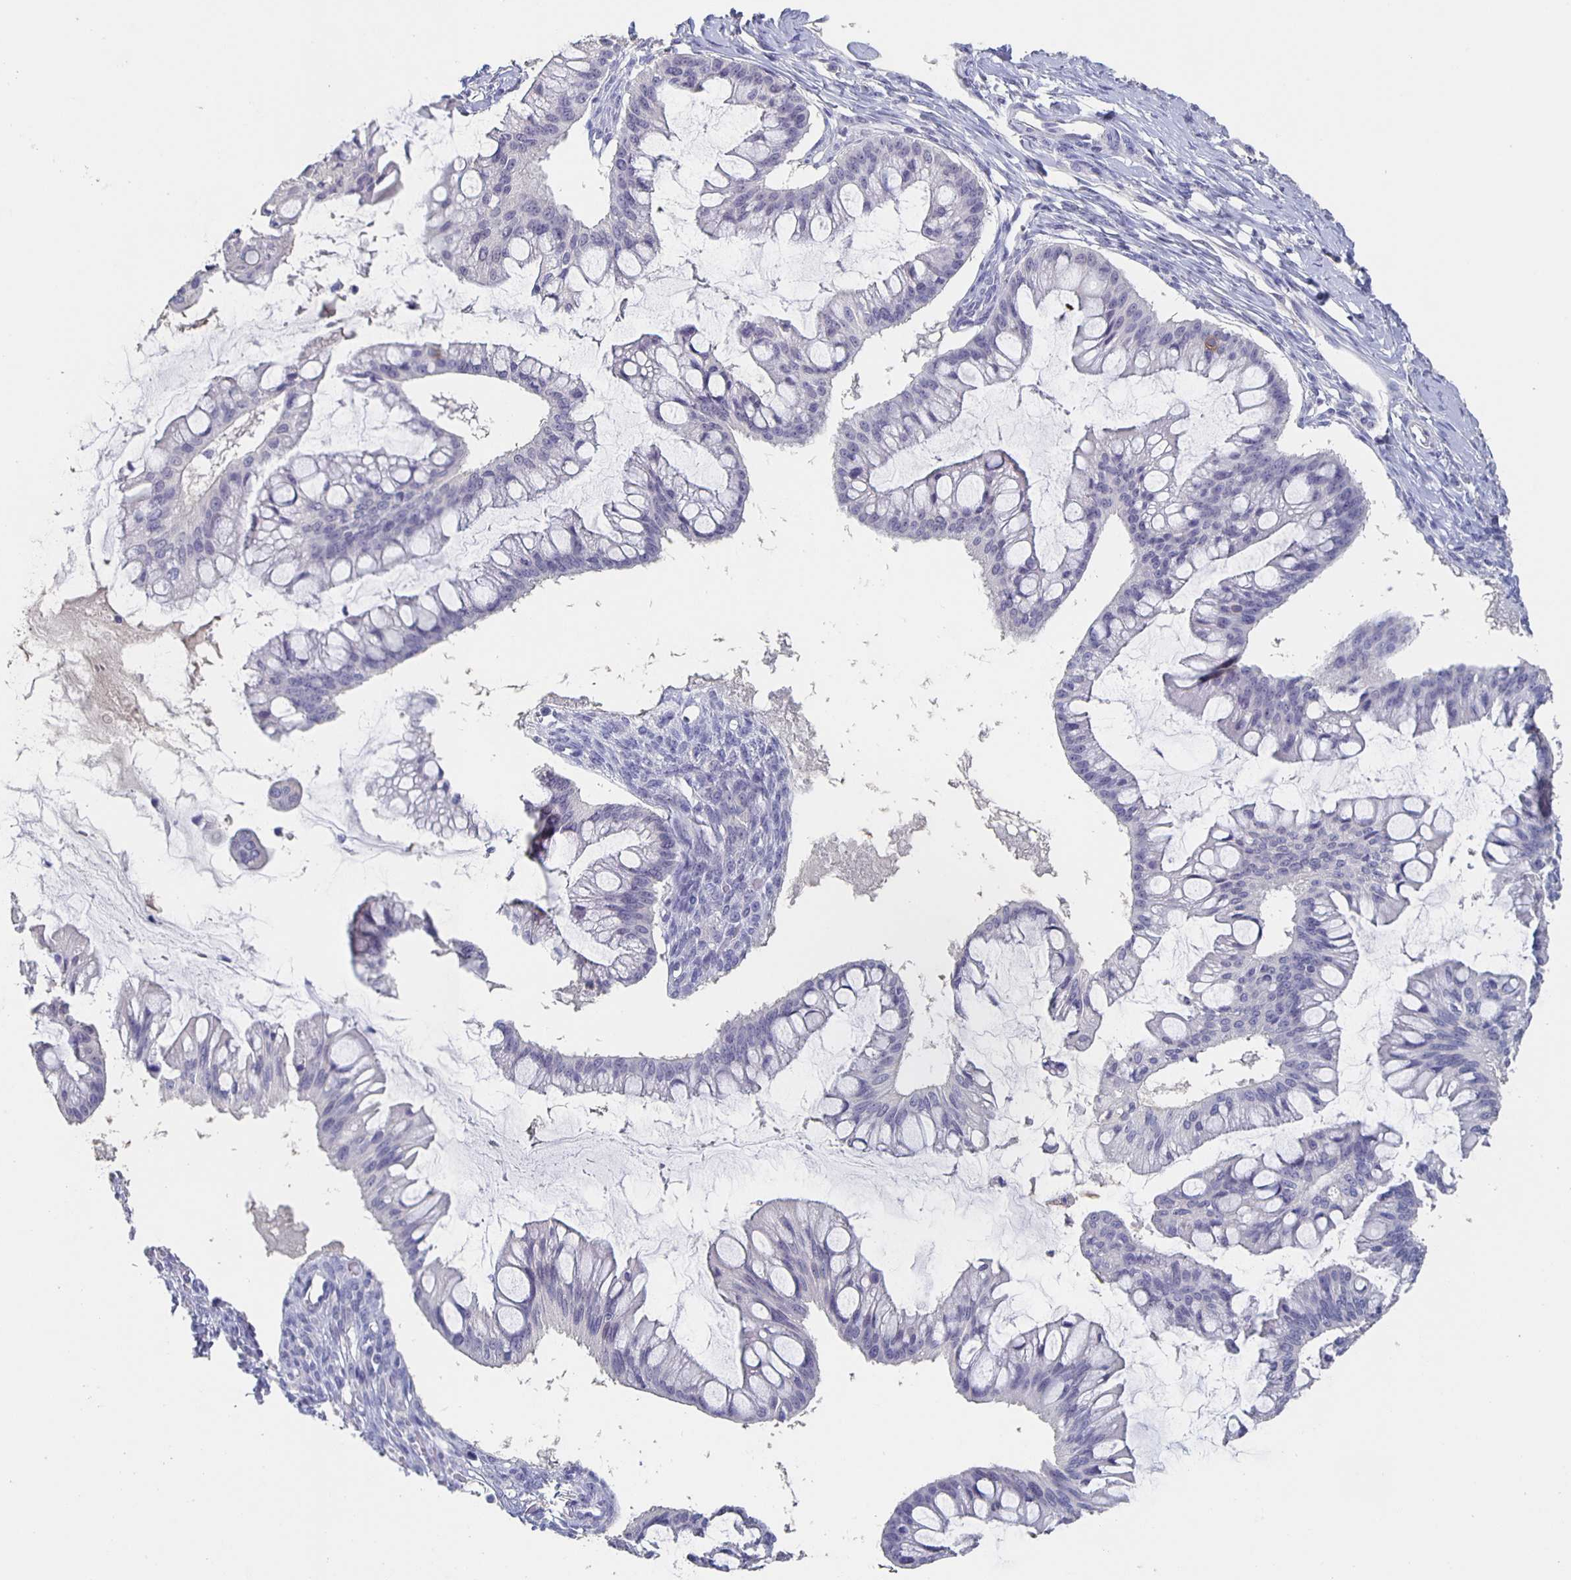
{"staining": {"intensity": "negative", "quantity": "none", "location": "none"}, "tissue": "ovarian cancer", "cell_type": "Tumor cells", "image_type": "cancer", "snomed": [{"axis": "morphology", "description": "Cystadenocarcinoma, mucinous, NOS"}, {"axis": "topography", "description": "Ovary"}], "caption": "Mucinous cystadenocarcinoma (ovarian) was stained to show a protein in brown. There is no significant staining in tumor cells.", "gene": "CACNA2D2", "patient": {"sex": "female", "age": 73}}